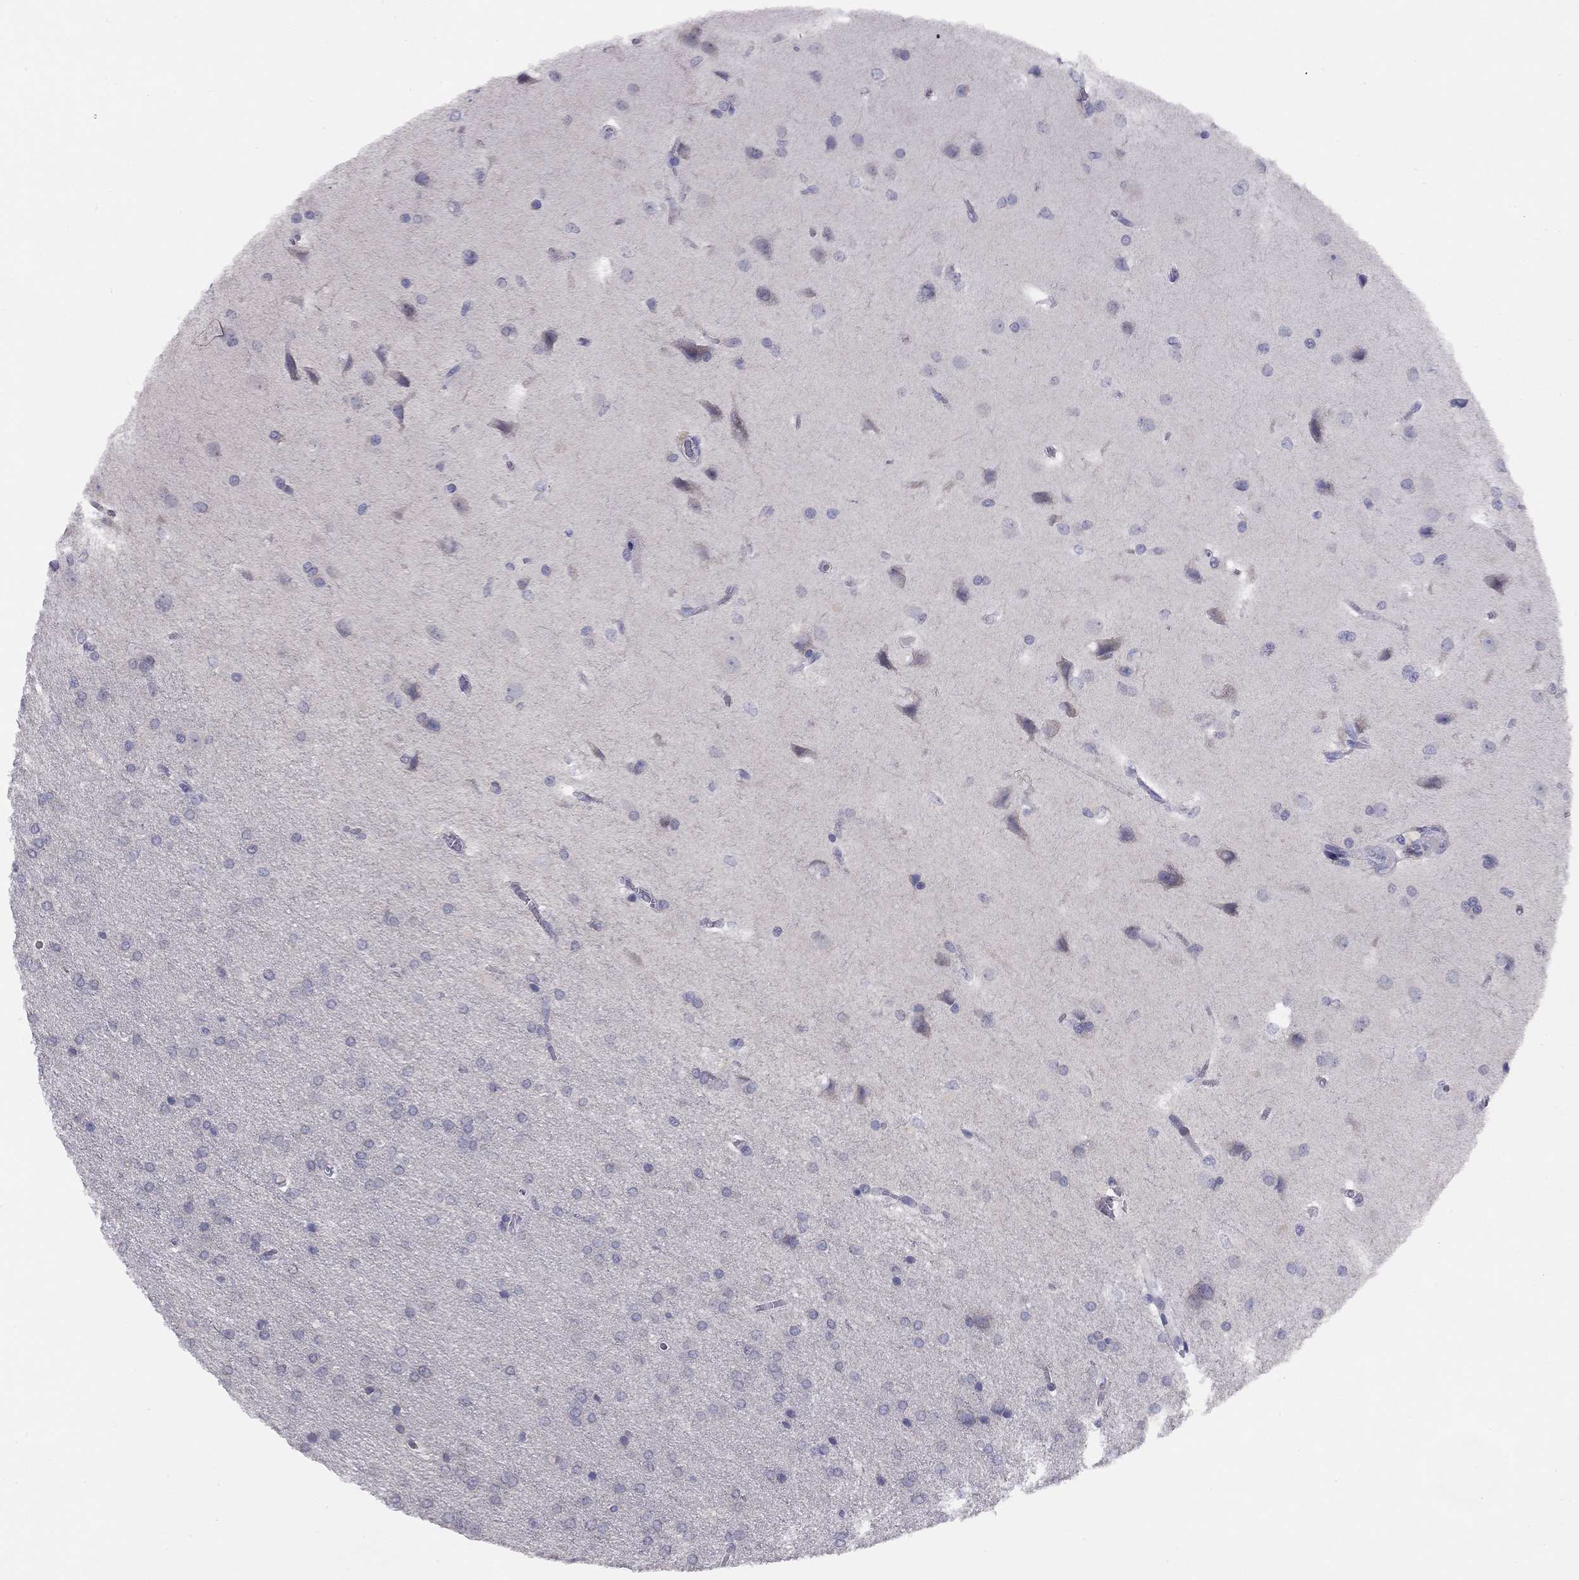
{"staining": {"intensity": "negative", "quantity": "none", "location": "none"}, "tissue": "glioma", "cell_type": "Tumor cells", "image_type": "cancer", "snomed": [{"axis": "morphology", "description": "Glioma, malignant, Low grade"}, {"axis": "topography", "description": "Brain"}], "caption": "A histopathology image of glioma stained for a protein displays no brown staining in tumor cells. (DAB immunohistochemistry with hematoxylin counter stain).", "gene": "CITED1", "patient": {"sex": "female", "age": 32}}